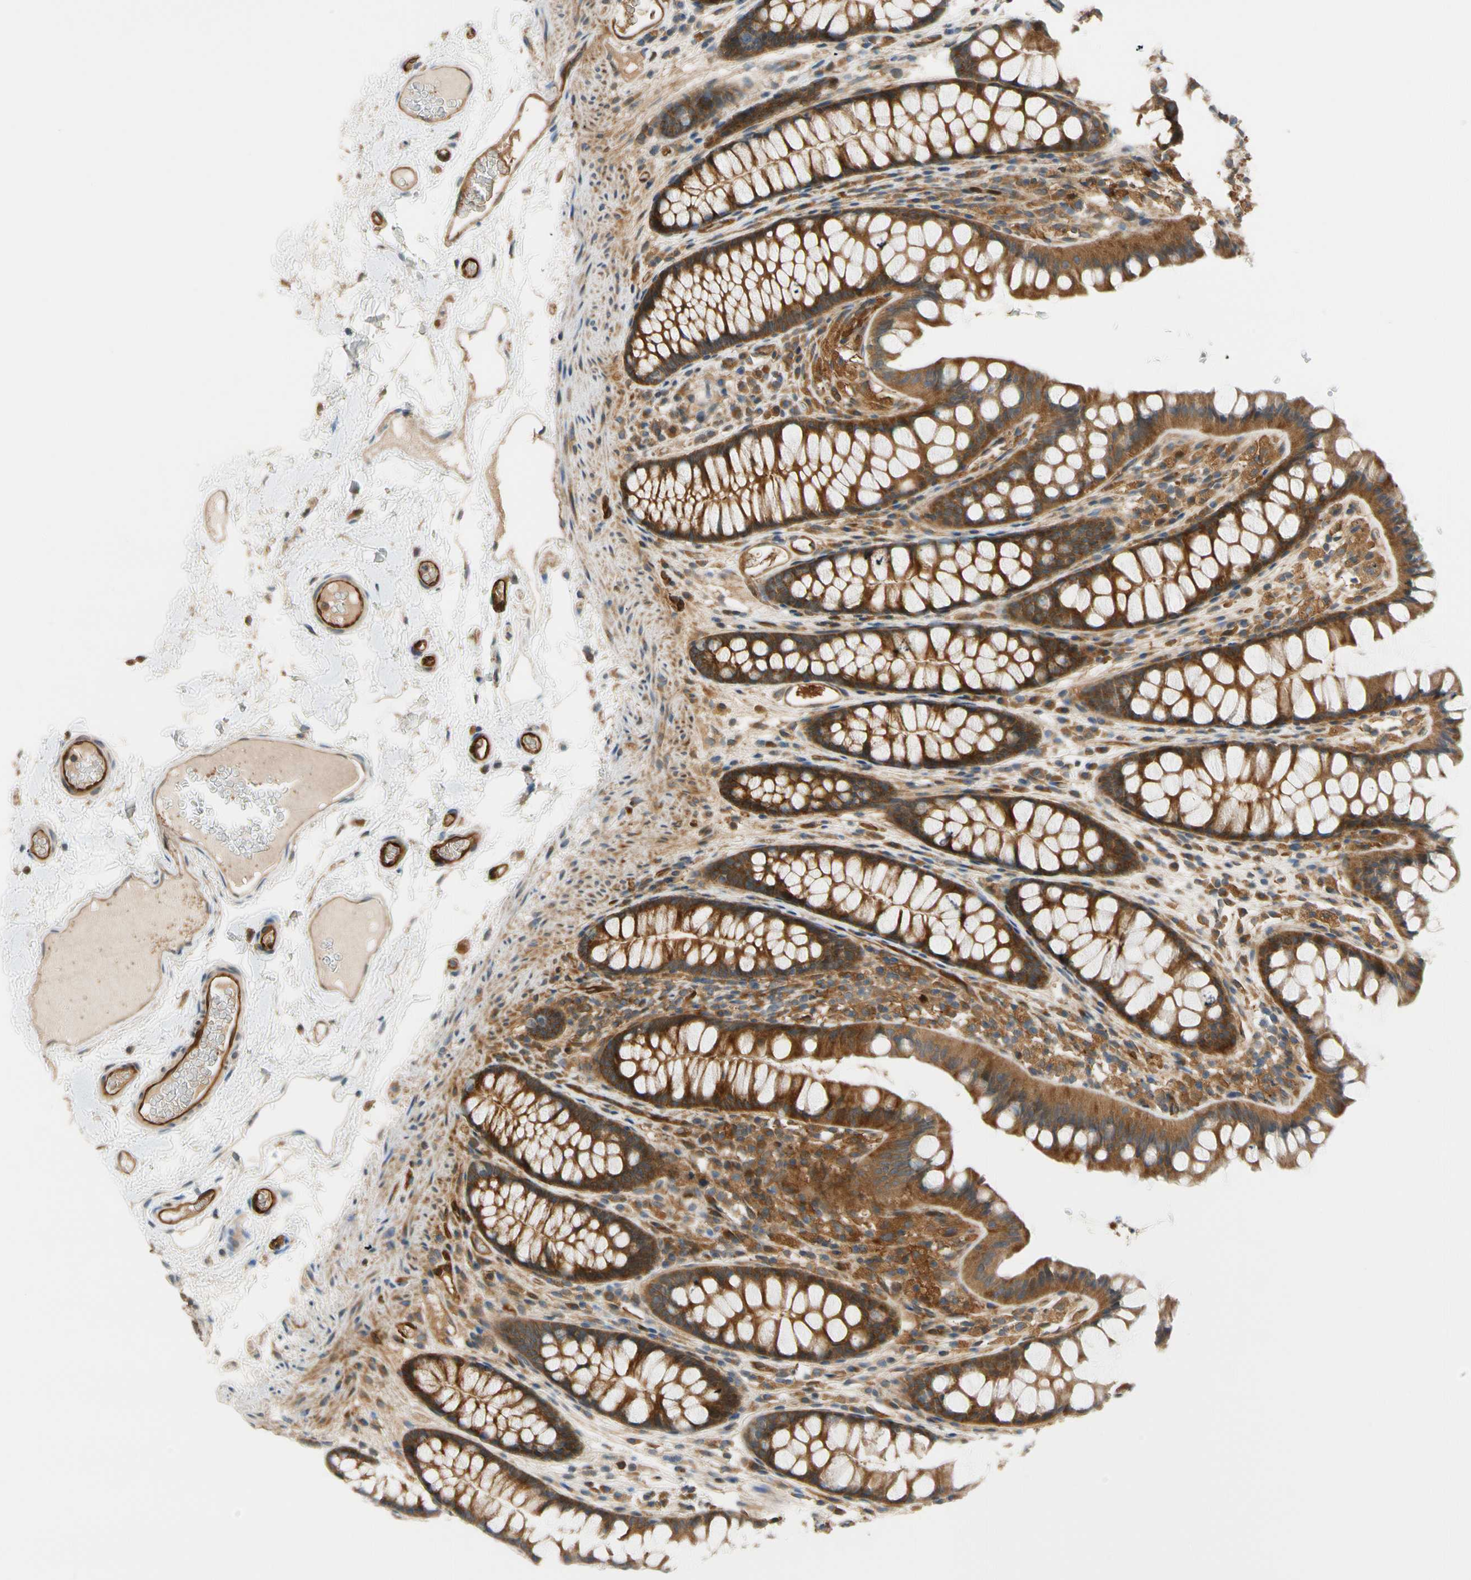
{"staining": {"intensity": "strong", "quantity": ">75%", "location": "cytoplasmic/membranous"}, "tissue": "colon", "cell_type": "Endothelial cells", "image_type": "normal", "snomed": [{"axis": "morphology", "description": "Normal tissue, NOS"}, {"axis": "topography", "description": "Colon"}], "caption": "Protein analysis of unremarkable colon reveals strong cytoplasmic/membranous expression in approximately >75% of endothelial cells.", "gene": "PARP14", "patient": {"sex": "female", "age": 55}}